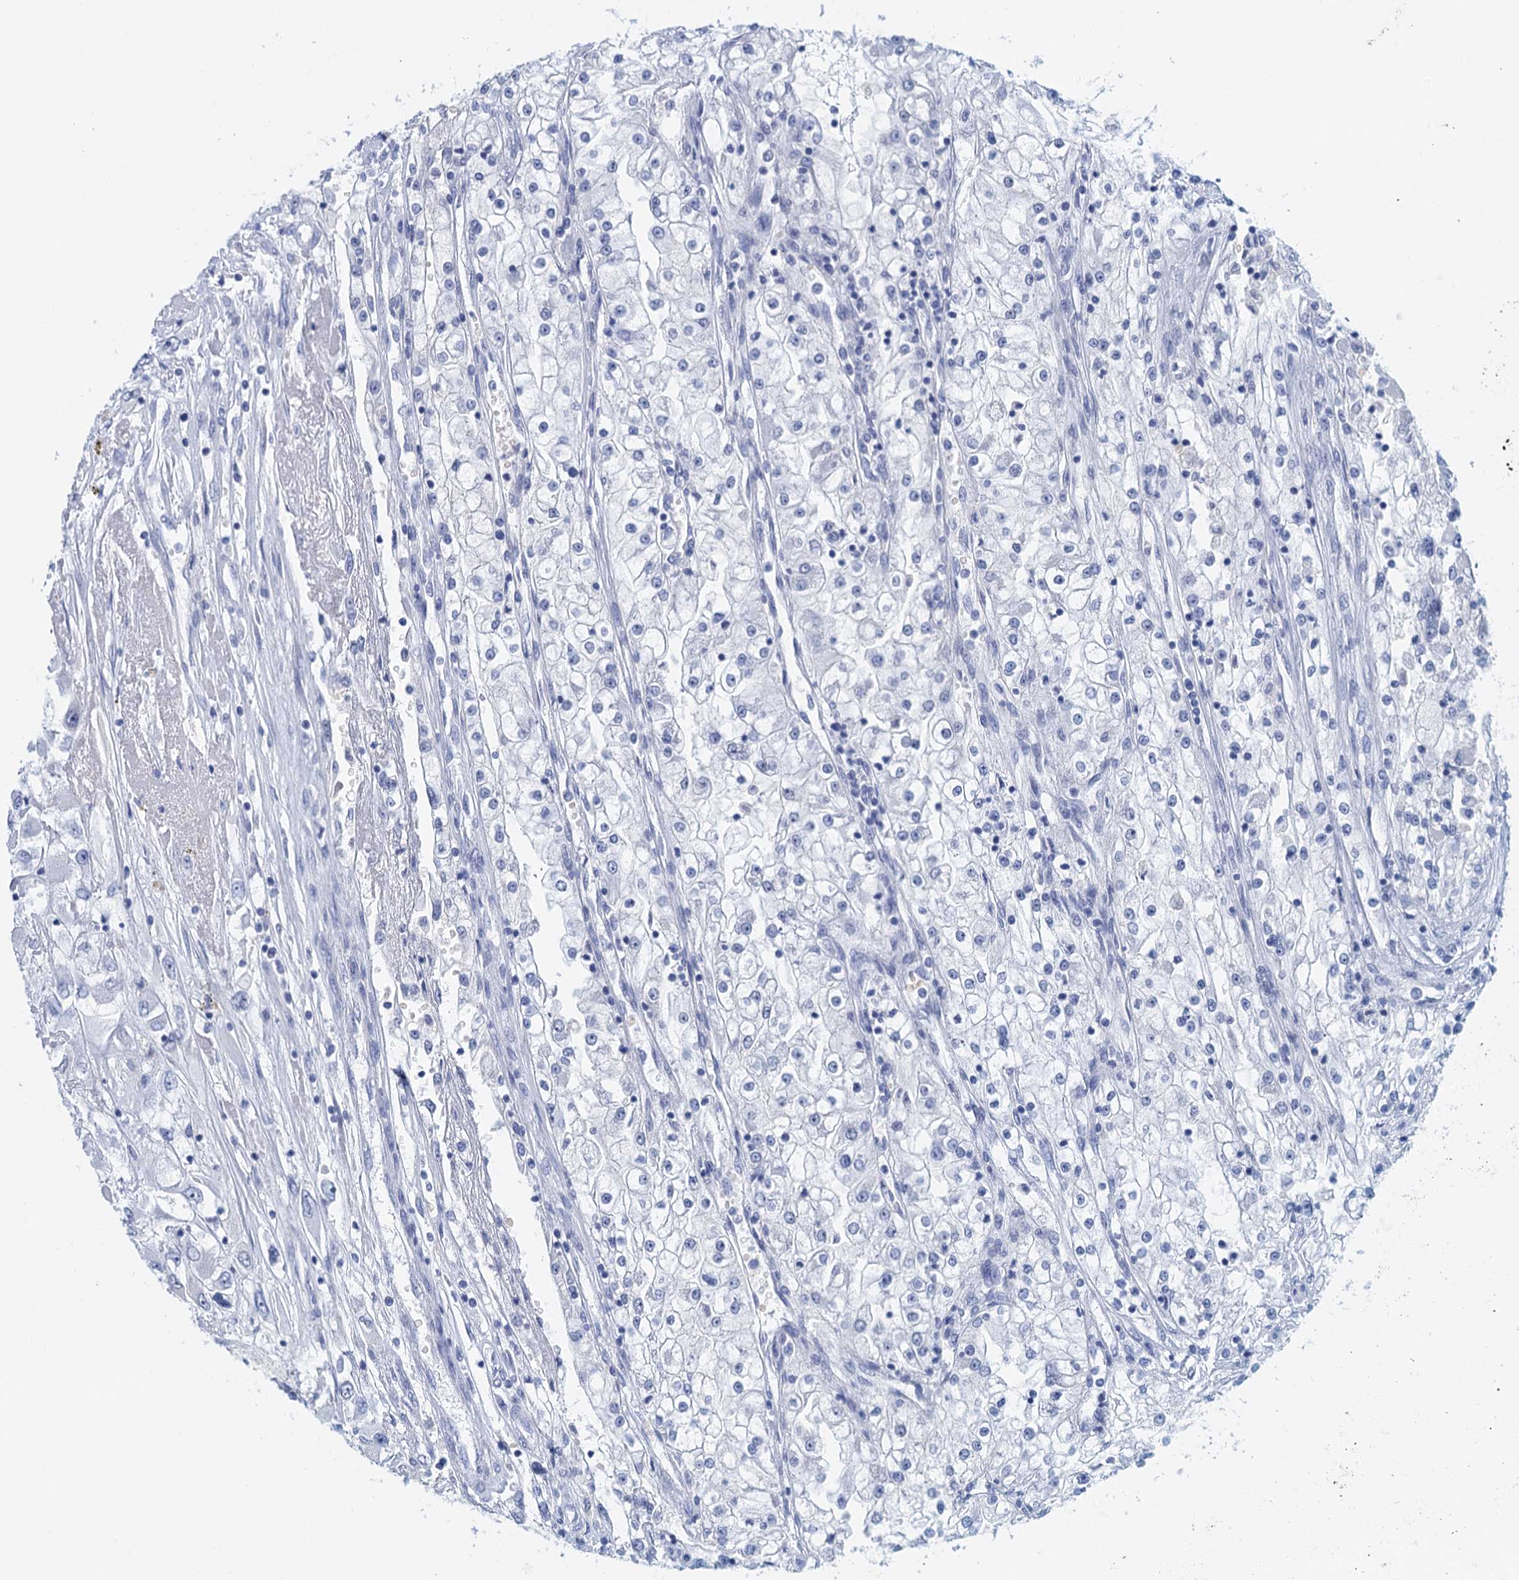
{"staining": {"intensity": "negative", "quantity": "none", "location": "none"}, "tissue": "renal cancer", "cell_type": "Tumor cells", "image_type": "cancer", "snomed": [{"axis": "morphology", "description": "Adenocarcinoma, NOS"}, {"axis": "topography", "description": "Kidney"}], "caption": "There is no significant staining in tumor cells of renal cancer (adenocarcinoma).", "gene": "CYP51A1", "patient": {"sex": "female", "age": 52}}